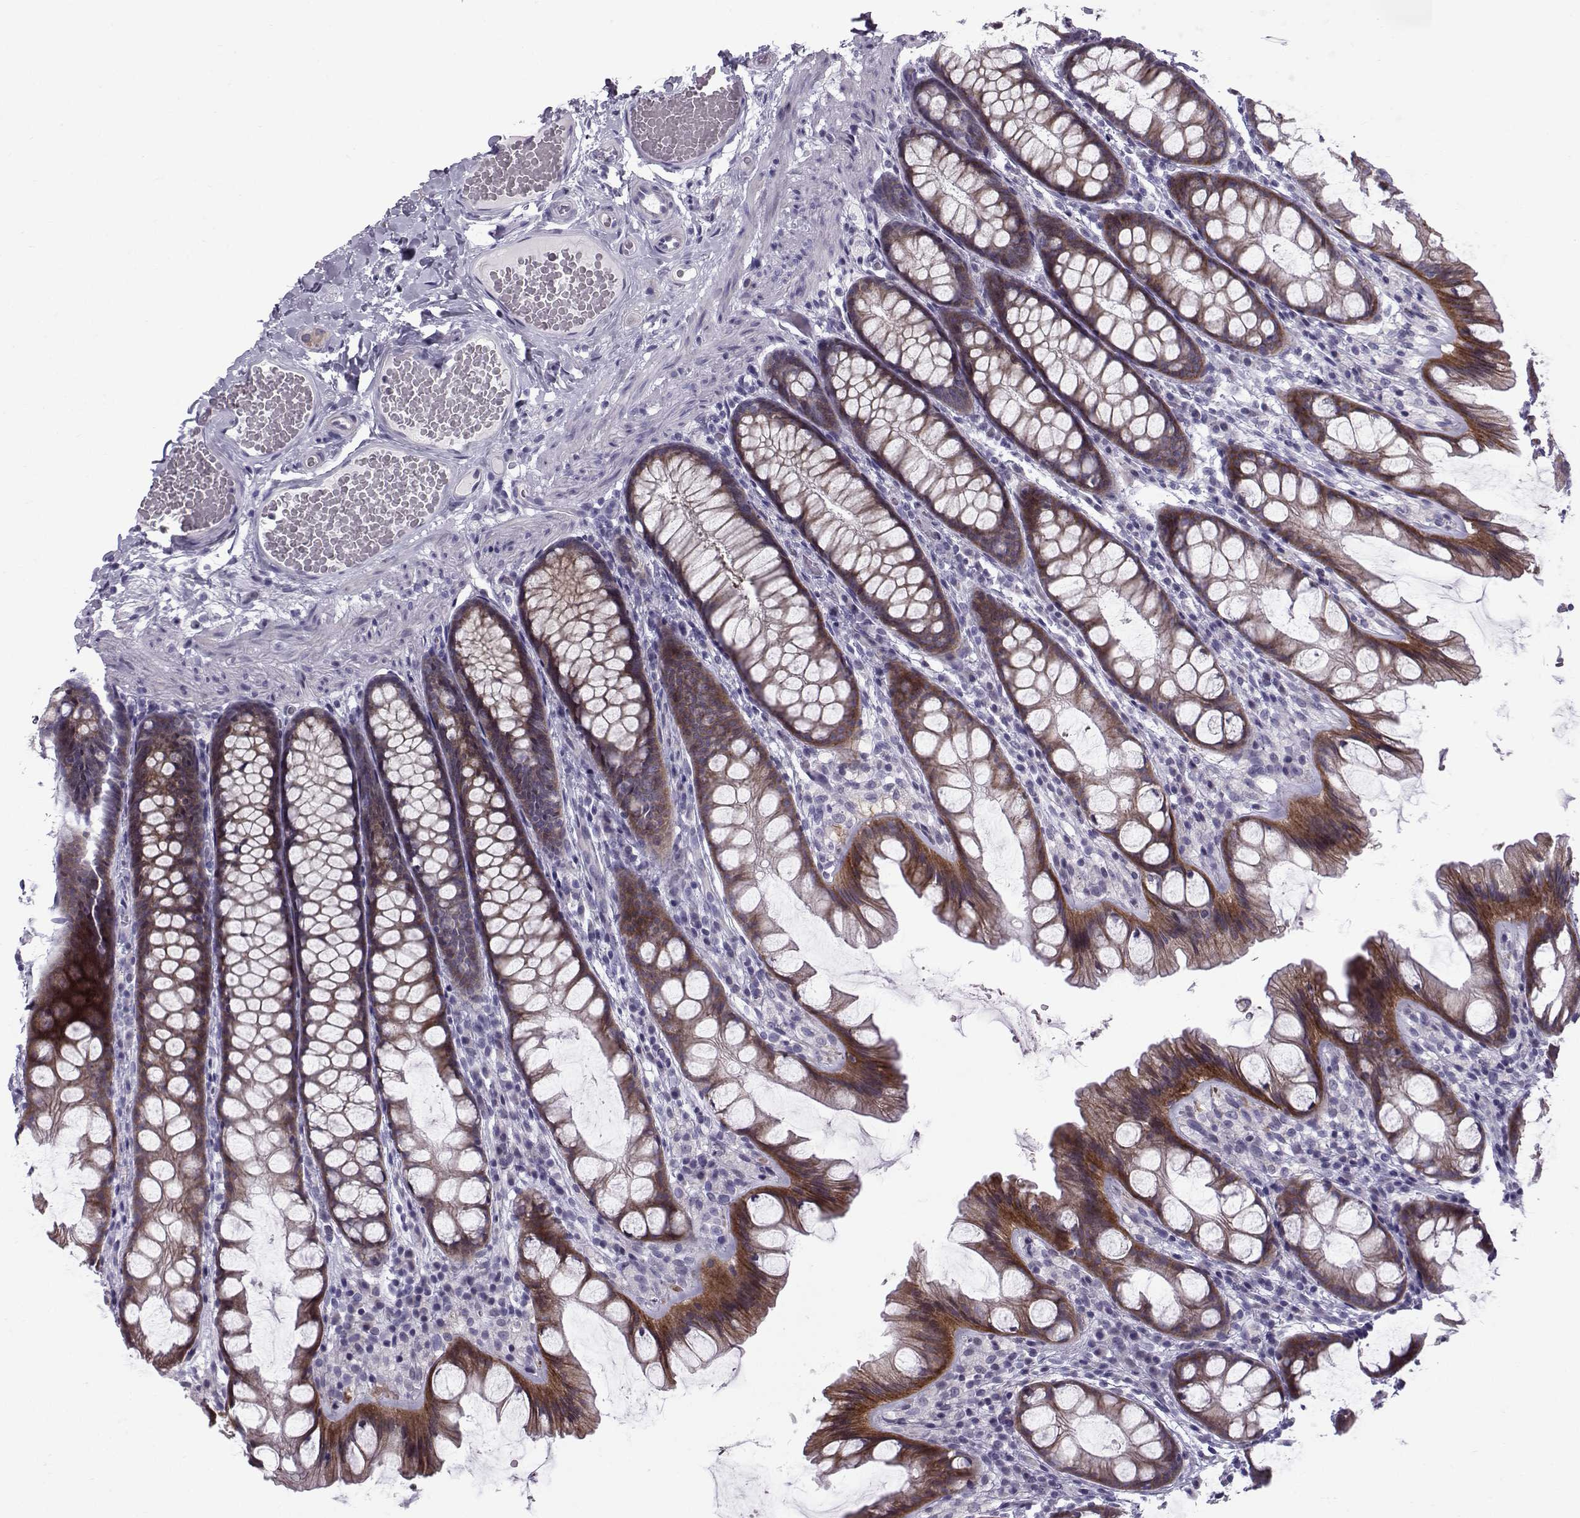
{"staining": {"intensity": "negative", "quantity": "none", "location": "none"}, "tissue": "colon", "cell_type": "Endothelial cells", "image_type": "normal", "snomed": [{"axis": "morphology", "description": "Normal tissue, NOS"}, {"axis": "topography", "description": "Colon"}], "caption": "Immunohistochemistry image of benign colon: human colon stained with DAB demonstrates no significant protein expression in endothelial cells.", "gene": "DMRT3", "patient": {"sex": "male", "age": 47}}